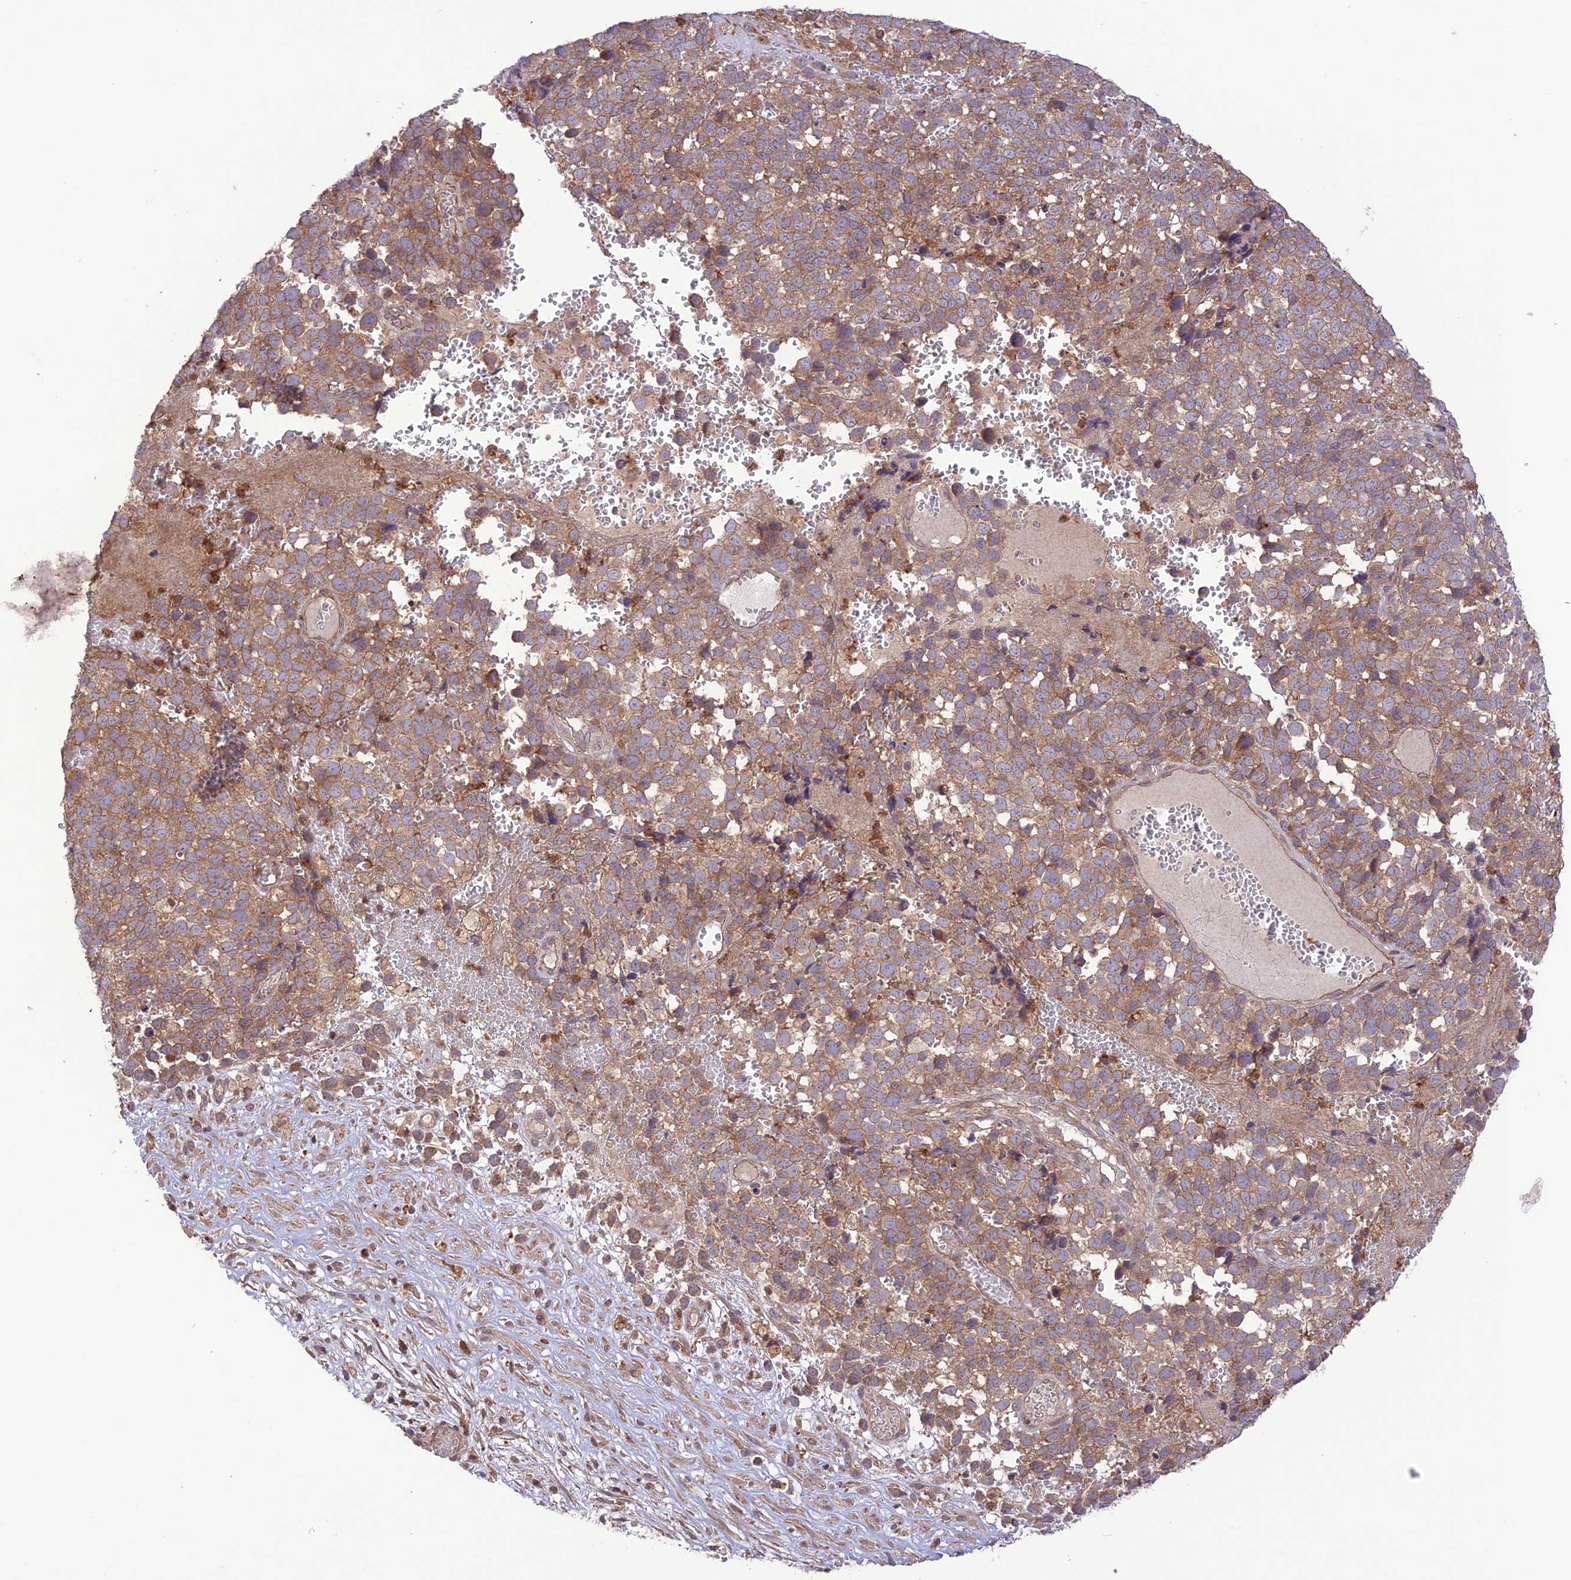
{"staining": {"intensity": "moderate", "quantity": ">75%", "location": "cytoplasmic/membranous"}, "tissue": "melanoma", "cell_type": "Tumor cells", "image_type": "cancer", "snomed": [{"axis": "morphology", "description": "Malignant melanoma, NOS"}, {"axis": "topography", "description": "Nose, NOS"}], "caption": "Protein staining of malignant melanoma tissue exhibits moderate cytoplasmic/membranous positivity in approximately >75% of tumor cells.", "gene": "FCHSD1", "patient": {"sex": "female", "age": 48}}